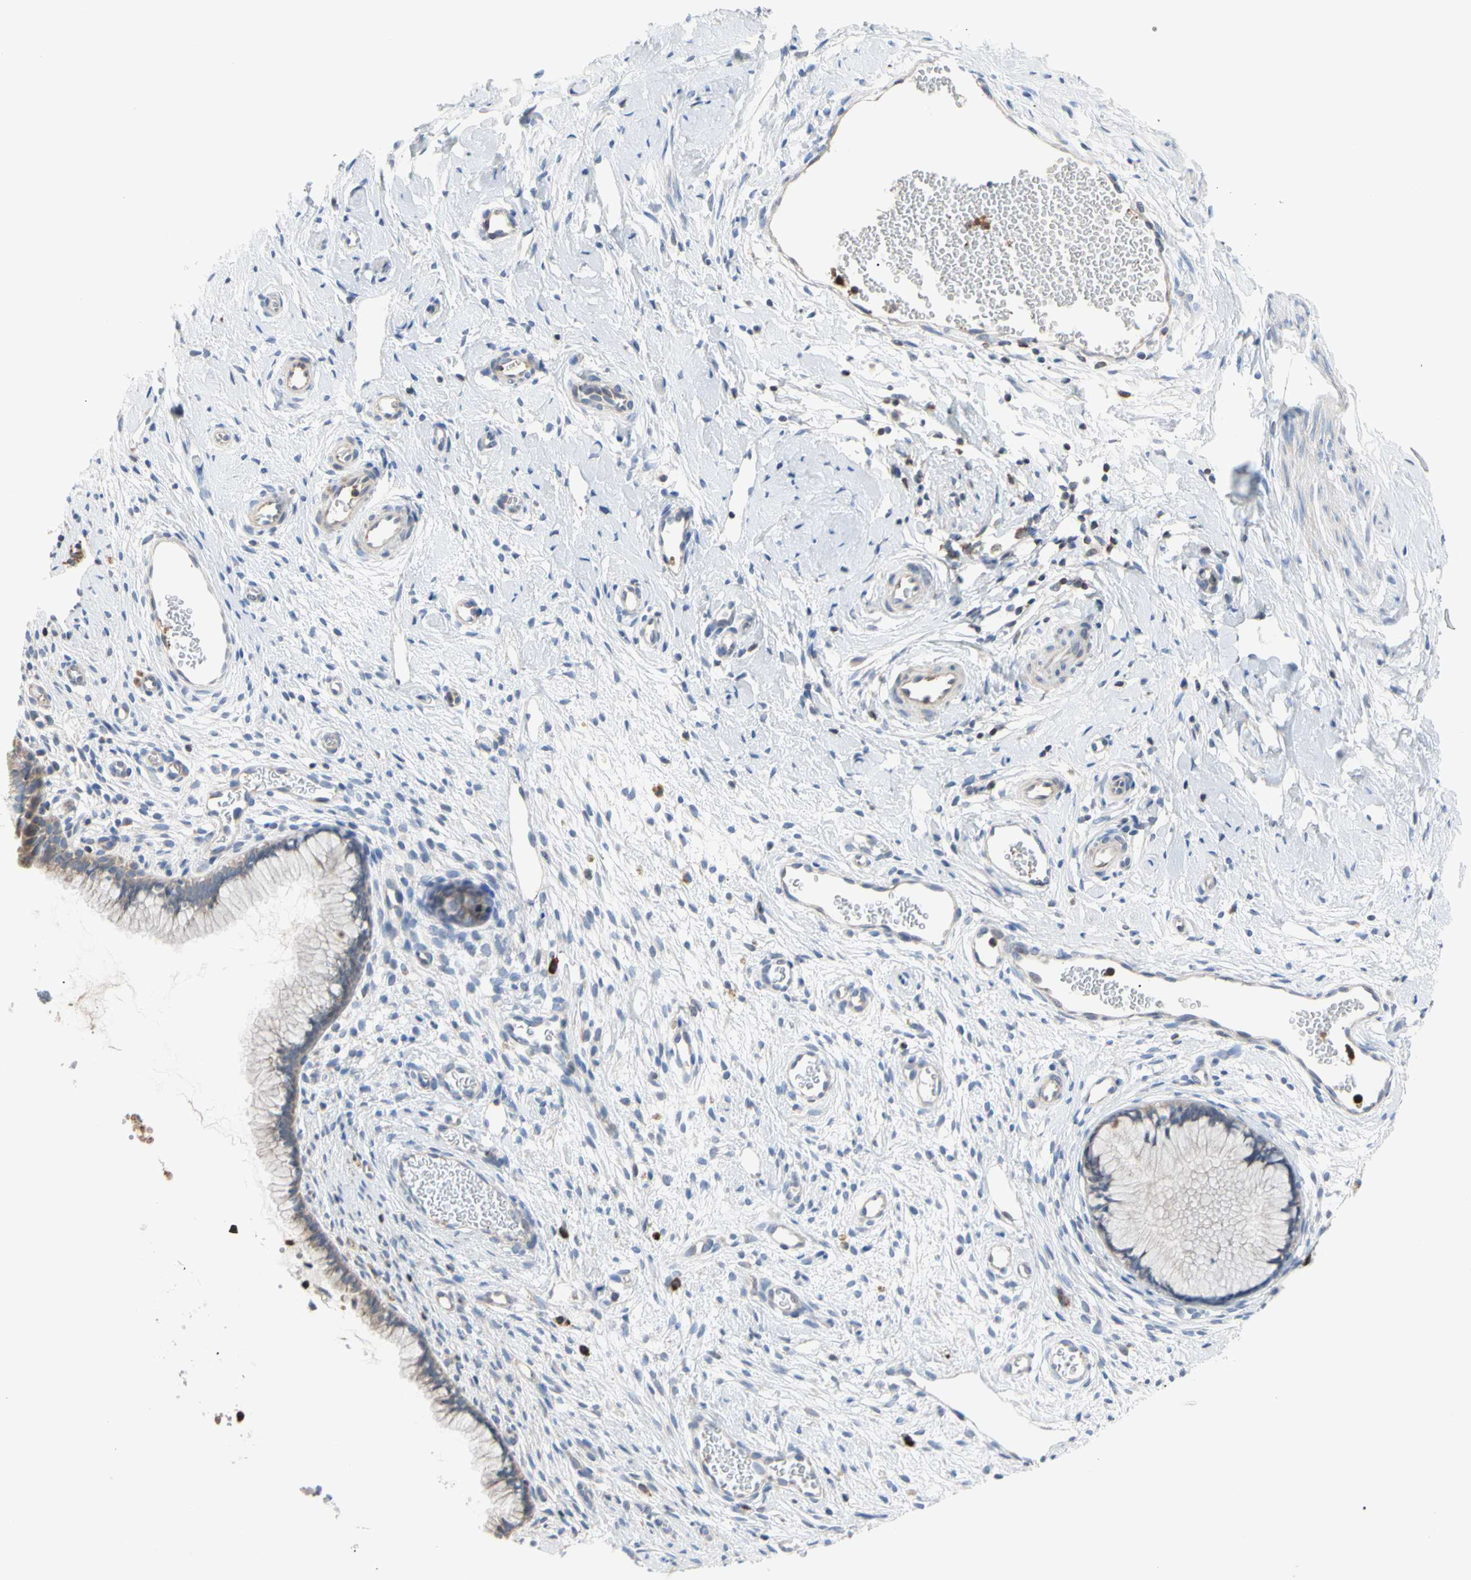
{"staining": {"intensity": "weak", "quantity": "25%-75%", "location": "cytoplasmic/membranous"}, "tissue": "cervix", "cell_type": "Glandular cells", "image_type": "normal", "snomed": [{"axis": "morphology", "description": "Normal tissue, NOS"}, {"axis": "topography", "description": "Cervix"}], "caption": "High-power microscopy captured an immunohistochemistry micrograph of benign cervix, revealing weak cytoplasmic/membranous positivity in about 25%-75% of glandular cells. The staining was performed using DAB, with brown indicating positive protein expression. Nuclei are stained blue with hematoxylin.", "gene": "MCL1", "patient": {"sex": "female", "age": 65}}